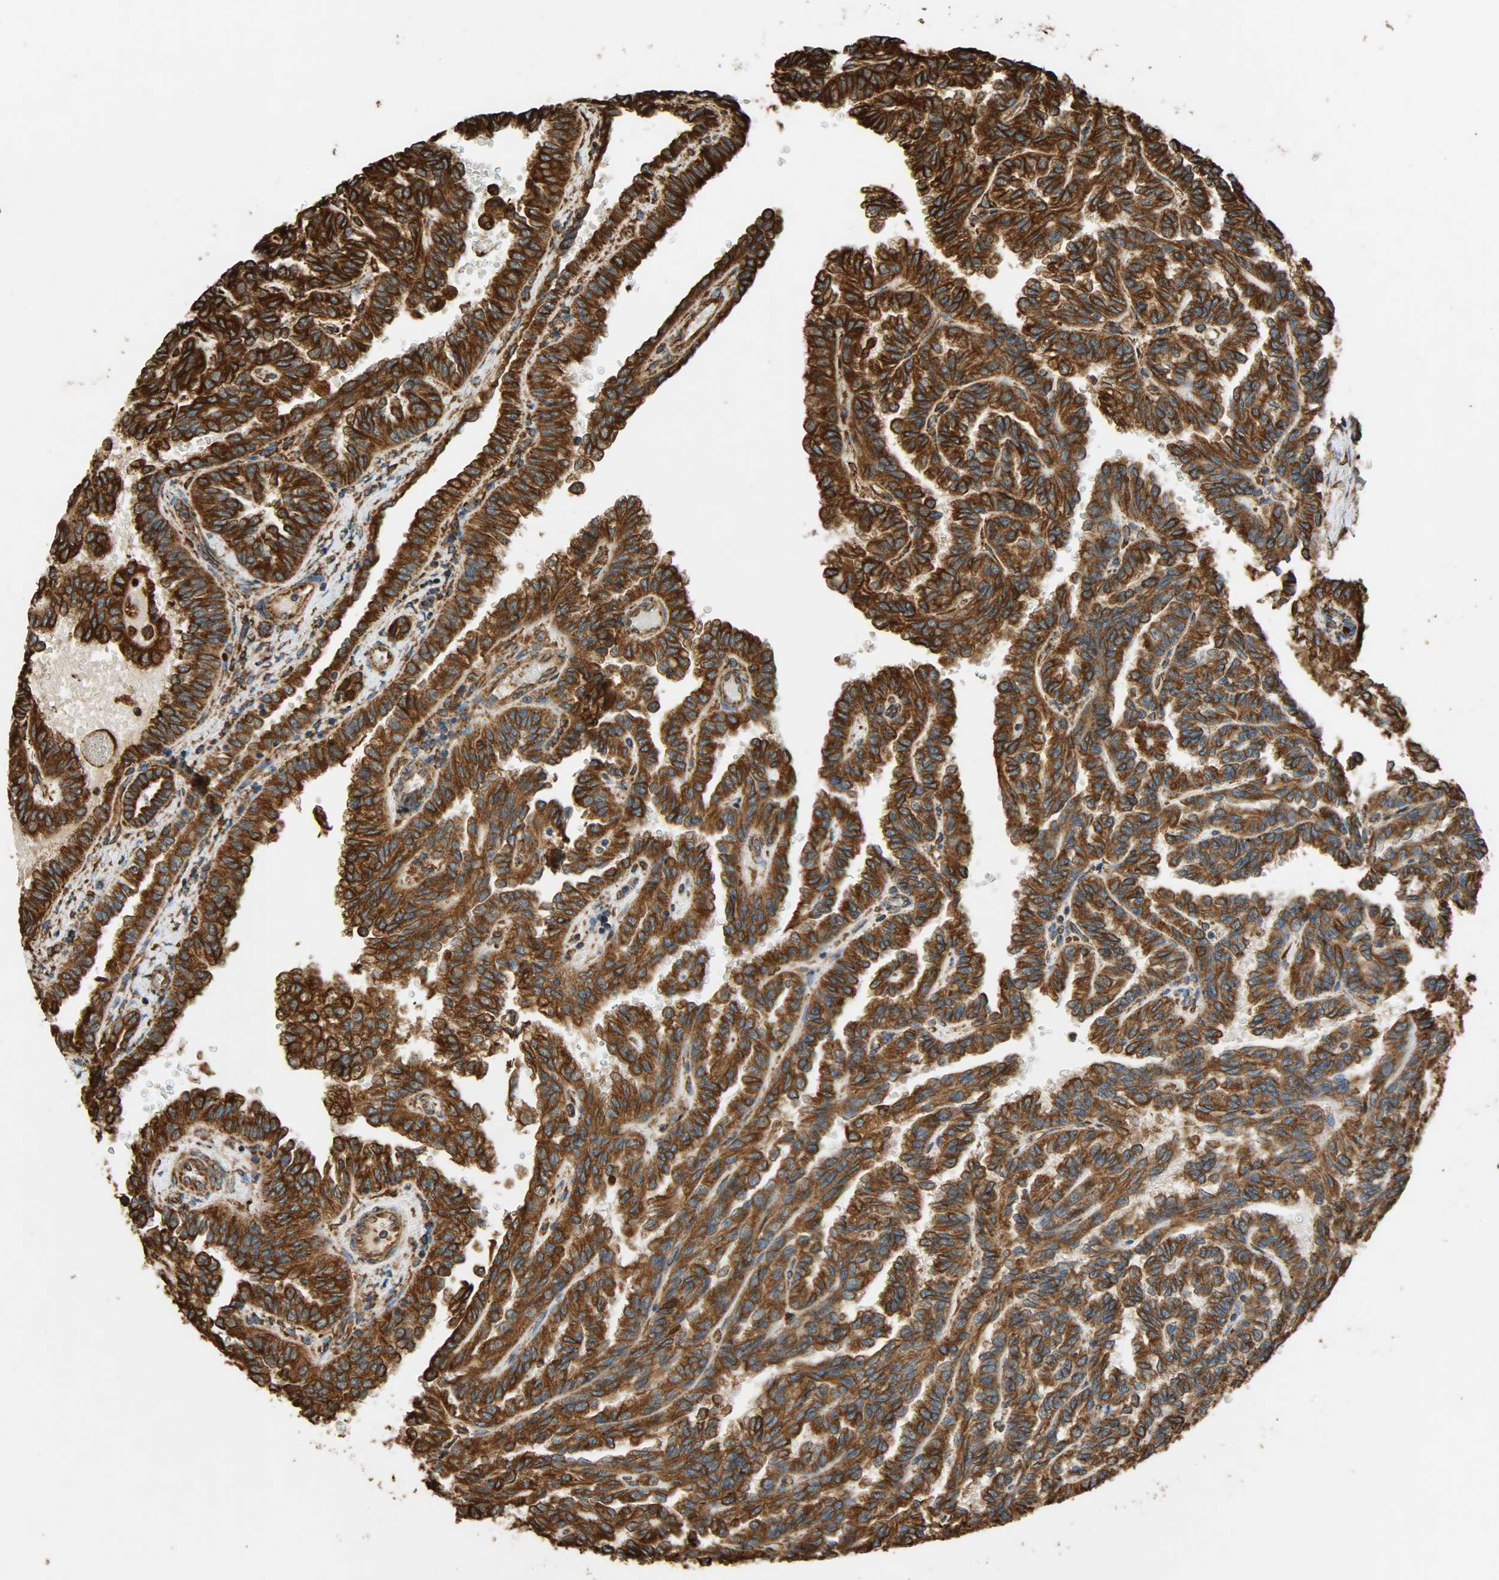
{"staining": {"intensity": "strong", "quantity": ">75%", "location": "cytoplasmic/membranous"}, "tissue": "renal cancer", "cell_type": "Tumor cells", "image_type": "cancer", "snomed": [{"axis": "morphology", "description": "Inflammation, NOS"}, {"axis": "morphology", "description": "Adenocarcinoma, NOS"}, {"axis": "topography", "description": "Kidney"}], "caption": "Renal cancer (adenocarcinoma) stained with a brown dye shows strong cytoplasmic/membranous positive expression in approximately >75% of tumor cells.", "gene": "HSP90B1", "patient": {"sex": "male", "age": 68}}